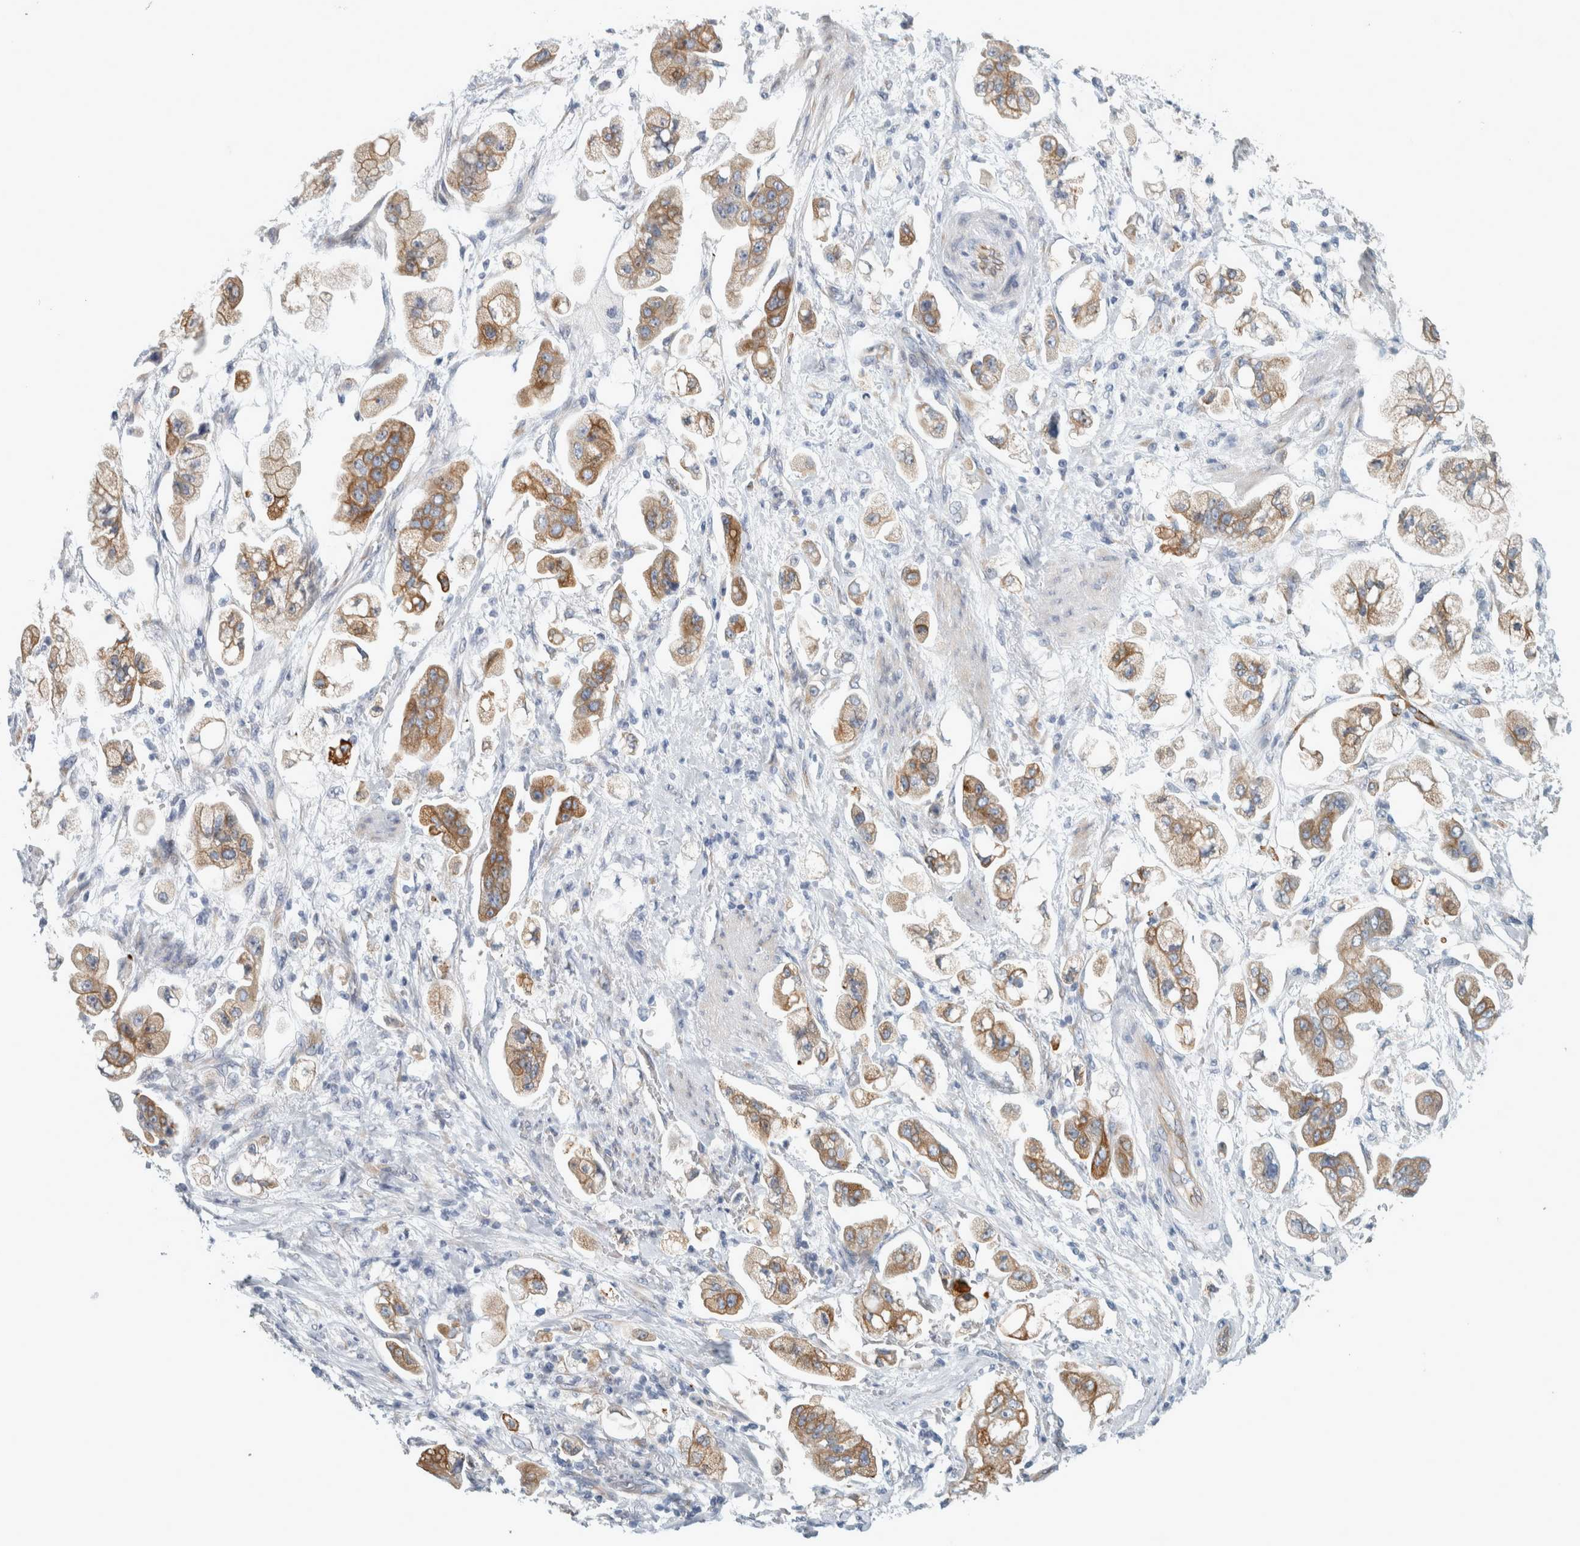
{"staining": {"intensity": "moderate", "quantity": ">75%", "location": "cytoplasmic/membranous"}, "tissue": "stomach cancer", "cell_type": "Tumor cells", "image_type": "cancer", "snomed": [{"axis": "morphology", "description": "Adenocarcinoma, NOS"}, {"axis": "topography", "description": "Stomach"}], "caption": "Protein staining of stomach cancer (adenocarcinoma) tissue demonstrates moderate cytoplasmic/membranous staining in approximately >75% of tumor cells. The protein is stained brown, and the nuclei are stained in blue (DAB (3,3'-diaminobenzidine) IHC with brightfield microscopy, high magnification).", "gene": "B3GNT3", "patient": {"sex": "male", "age": 62}}